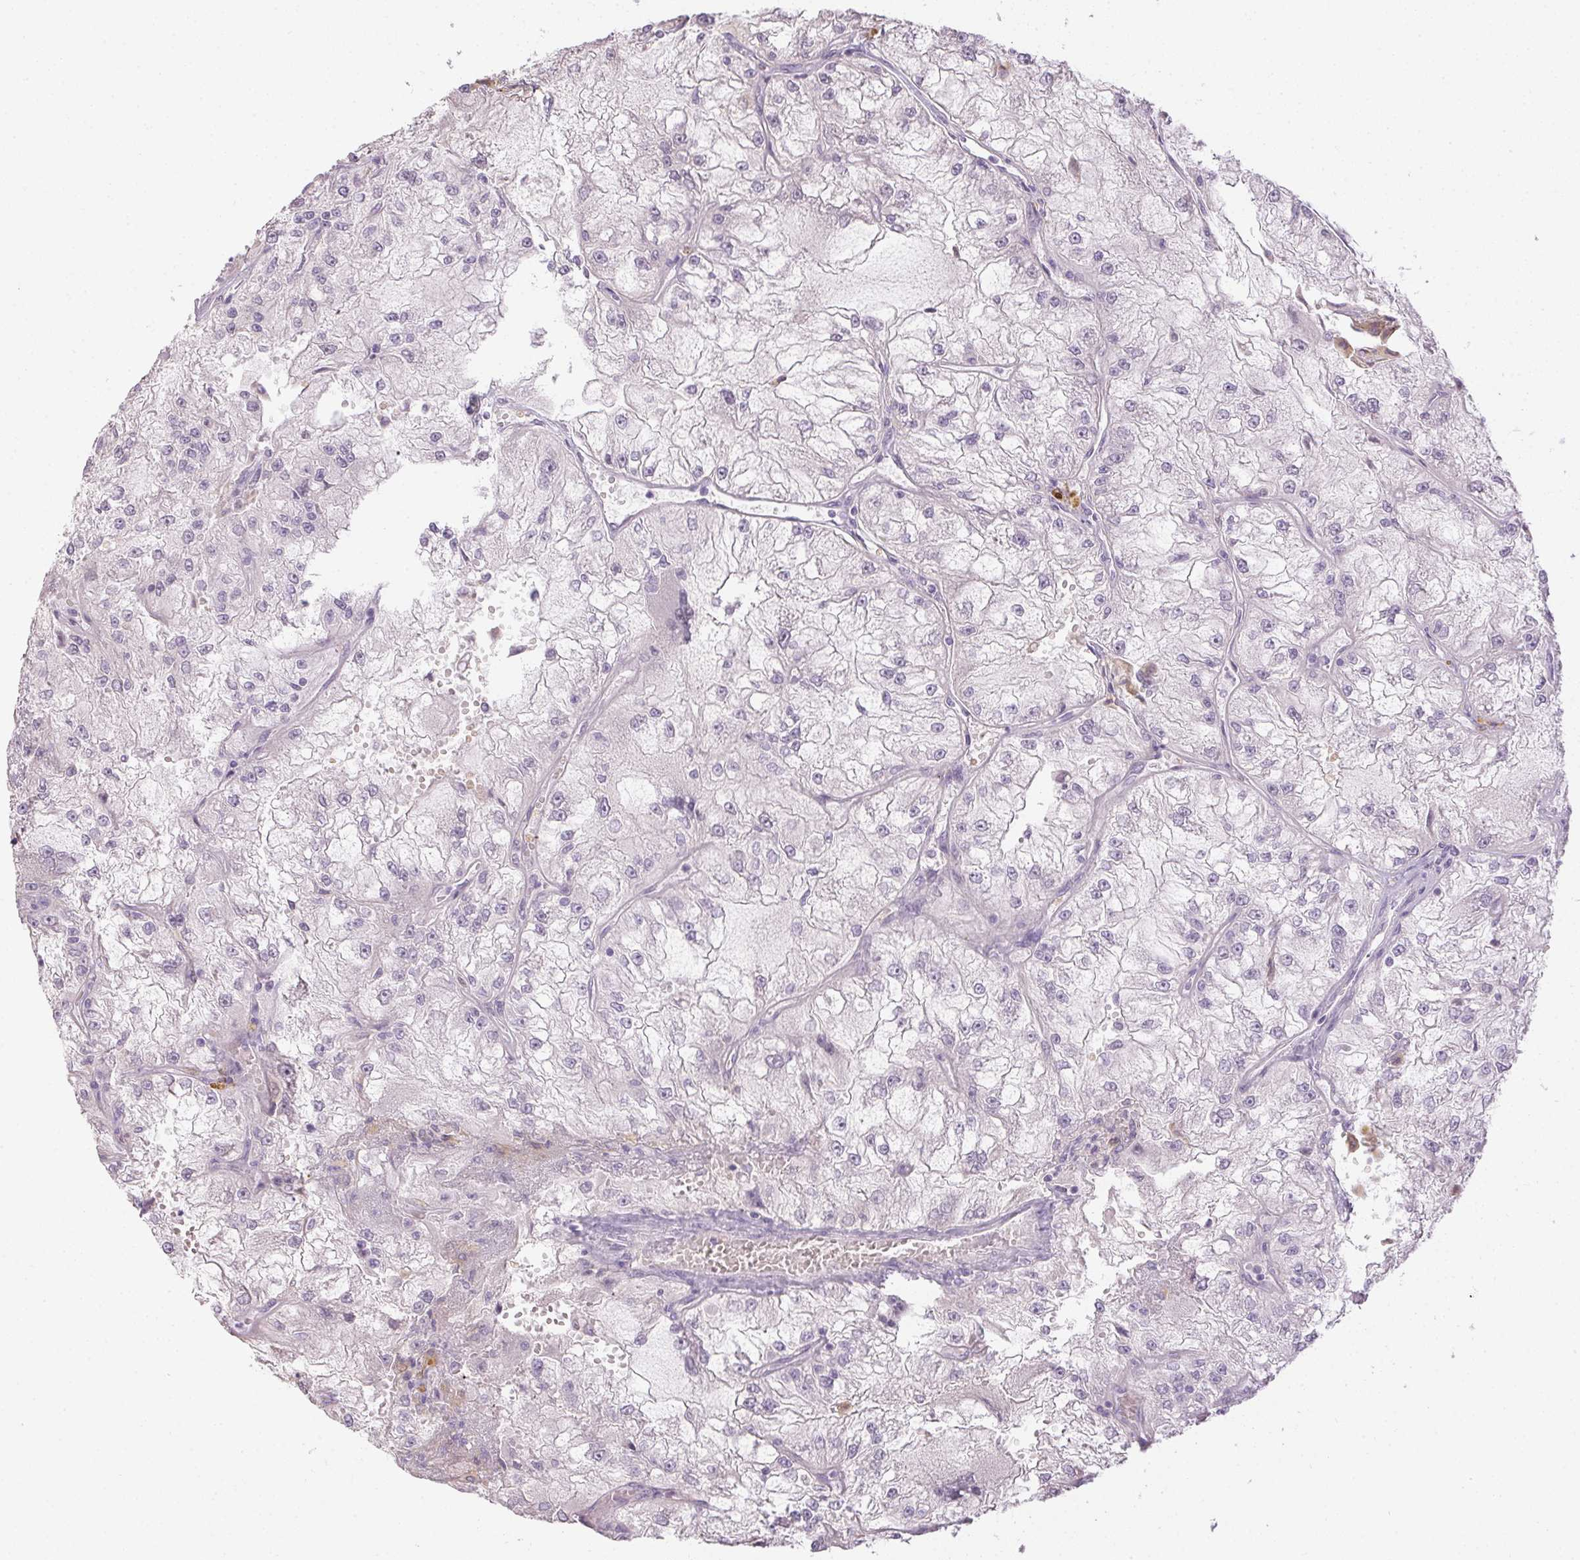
{"staining": {"intensity": "negative", "quantity": "none", "location": "none"}, "tissue": "renal cancer", "cell_type": "Tumor cells", "image_type": "cancer", "snomed": [{"axis": "morphology", "description": "Adenocarcinoma, NOS"}, {"axis": "topography", "description": "Kidney"}], "caption": "Immunohistochemistry (IHC) micrograph of human adenocarcinoma (renal) stained for a protein (brown), which reveals no staining in tumor cells. Nuclei are stained in blue.", "gene": "CTCFL", "patient": {"sex": "female", "age": 72}}